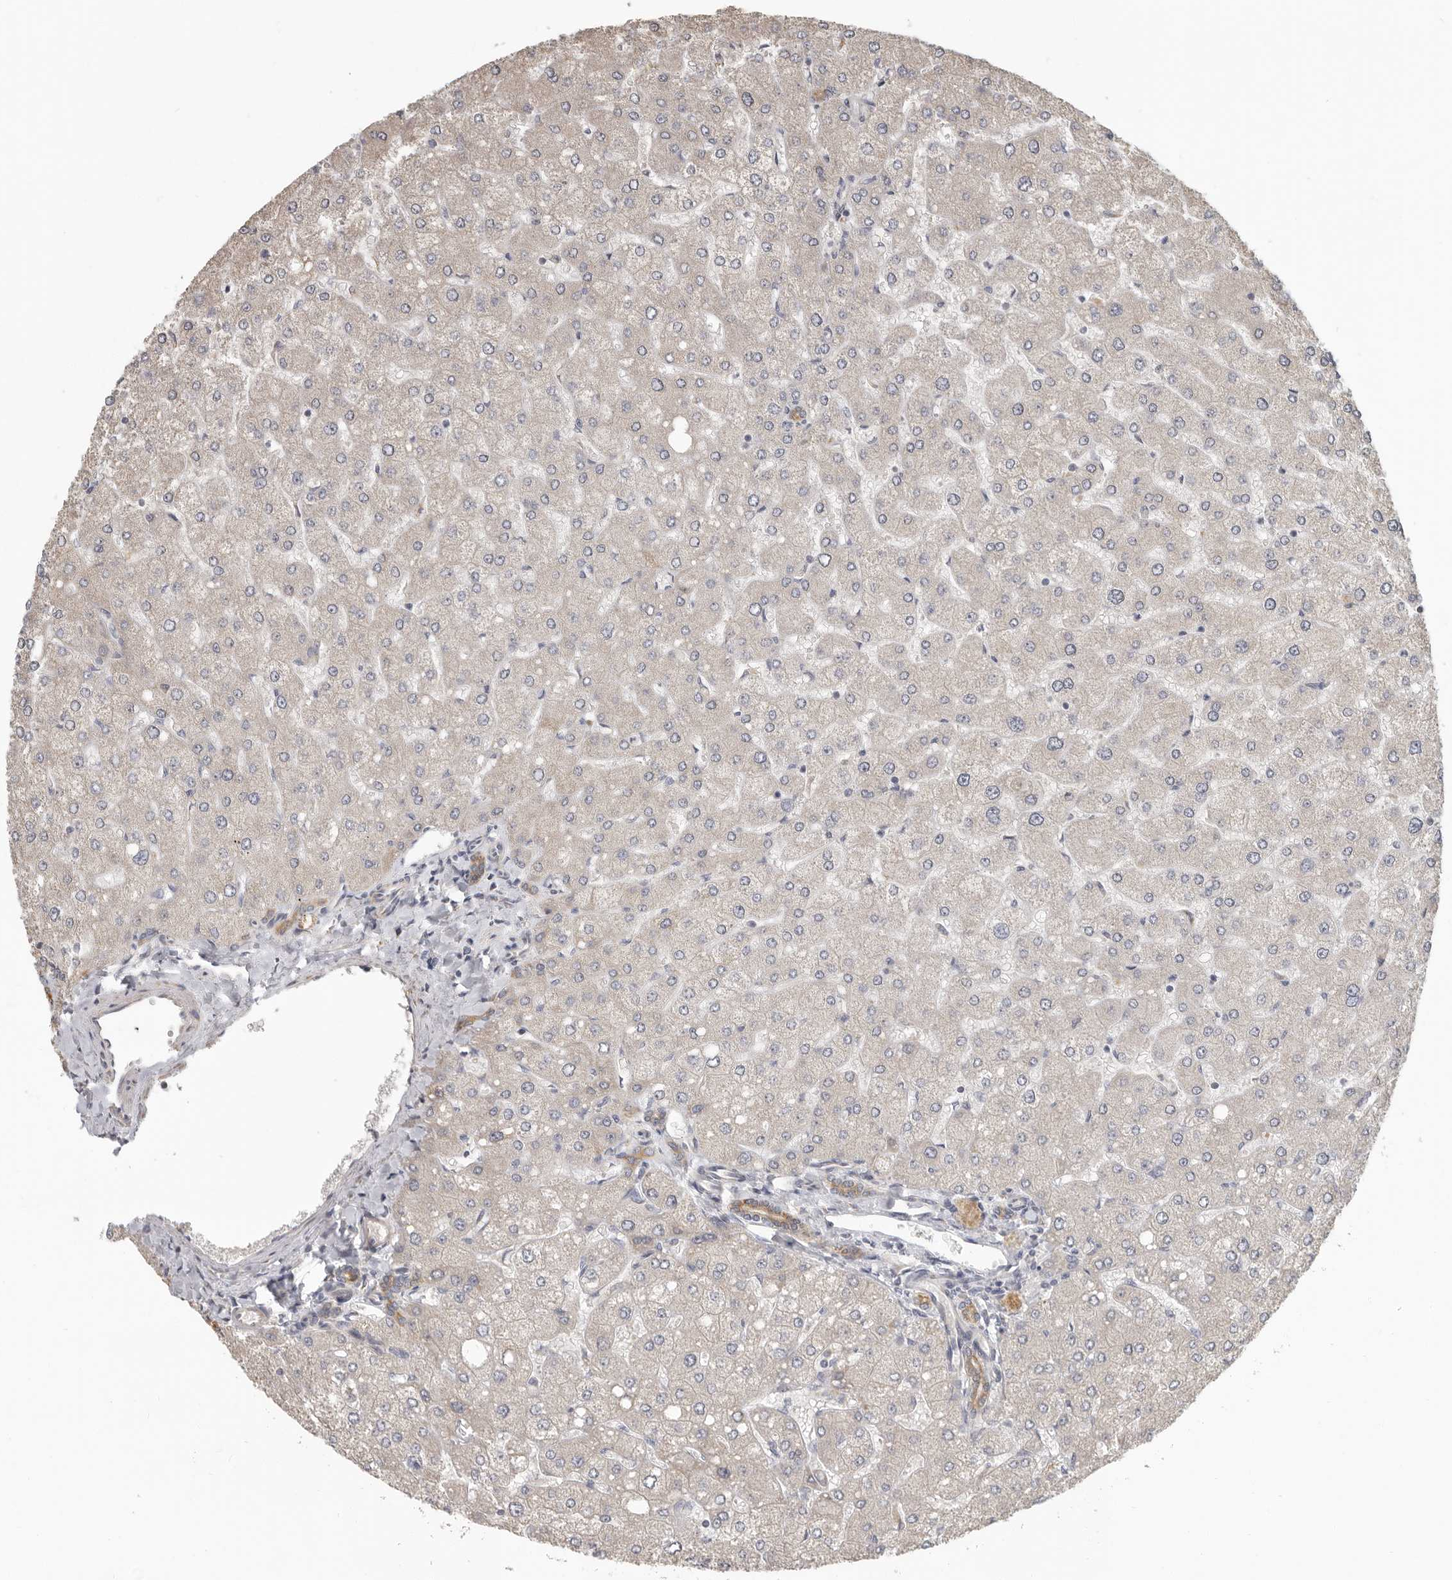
{"staining": {"intensity": "moderate", "quantity": ">75%", "location": "cytoplasmic/membranous"}, "tissue": "liver", "cell_type": "Cholangiocytes", "image_type": "normal", "snomed": [{"axis": "morphology", "description": "Normal tissue, NOS"}, {"axis": "topography", "description": "Liver"}], "caption": "The image reveals immunohistochemical staining of benign liver. There is moderate cytoplasmic/membranous staining is identified in approximately >75% of cholangiocytes. The staining is performed using DAB (3,3'-diaminobenzidine) brown chromogen to label protein expression. The nuclei are counter-stained blue using hematoxylin.", "gene": "UNK", "patient": {"sex": "male", "age": 55}}